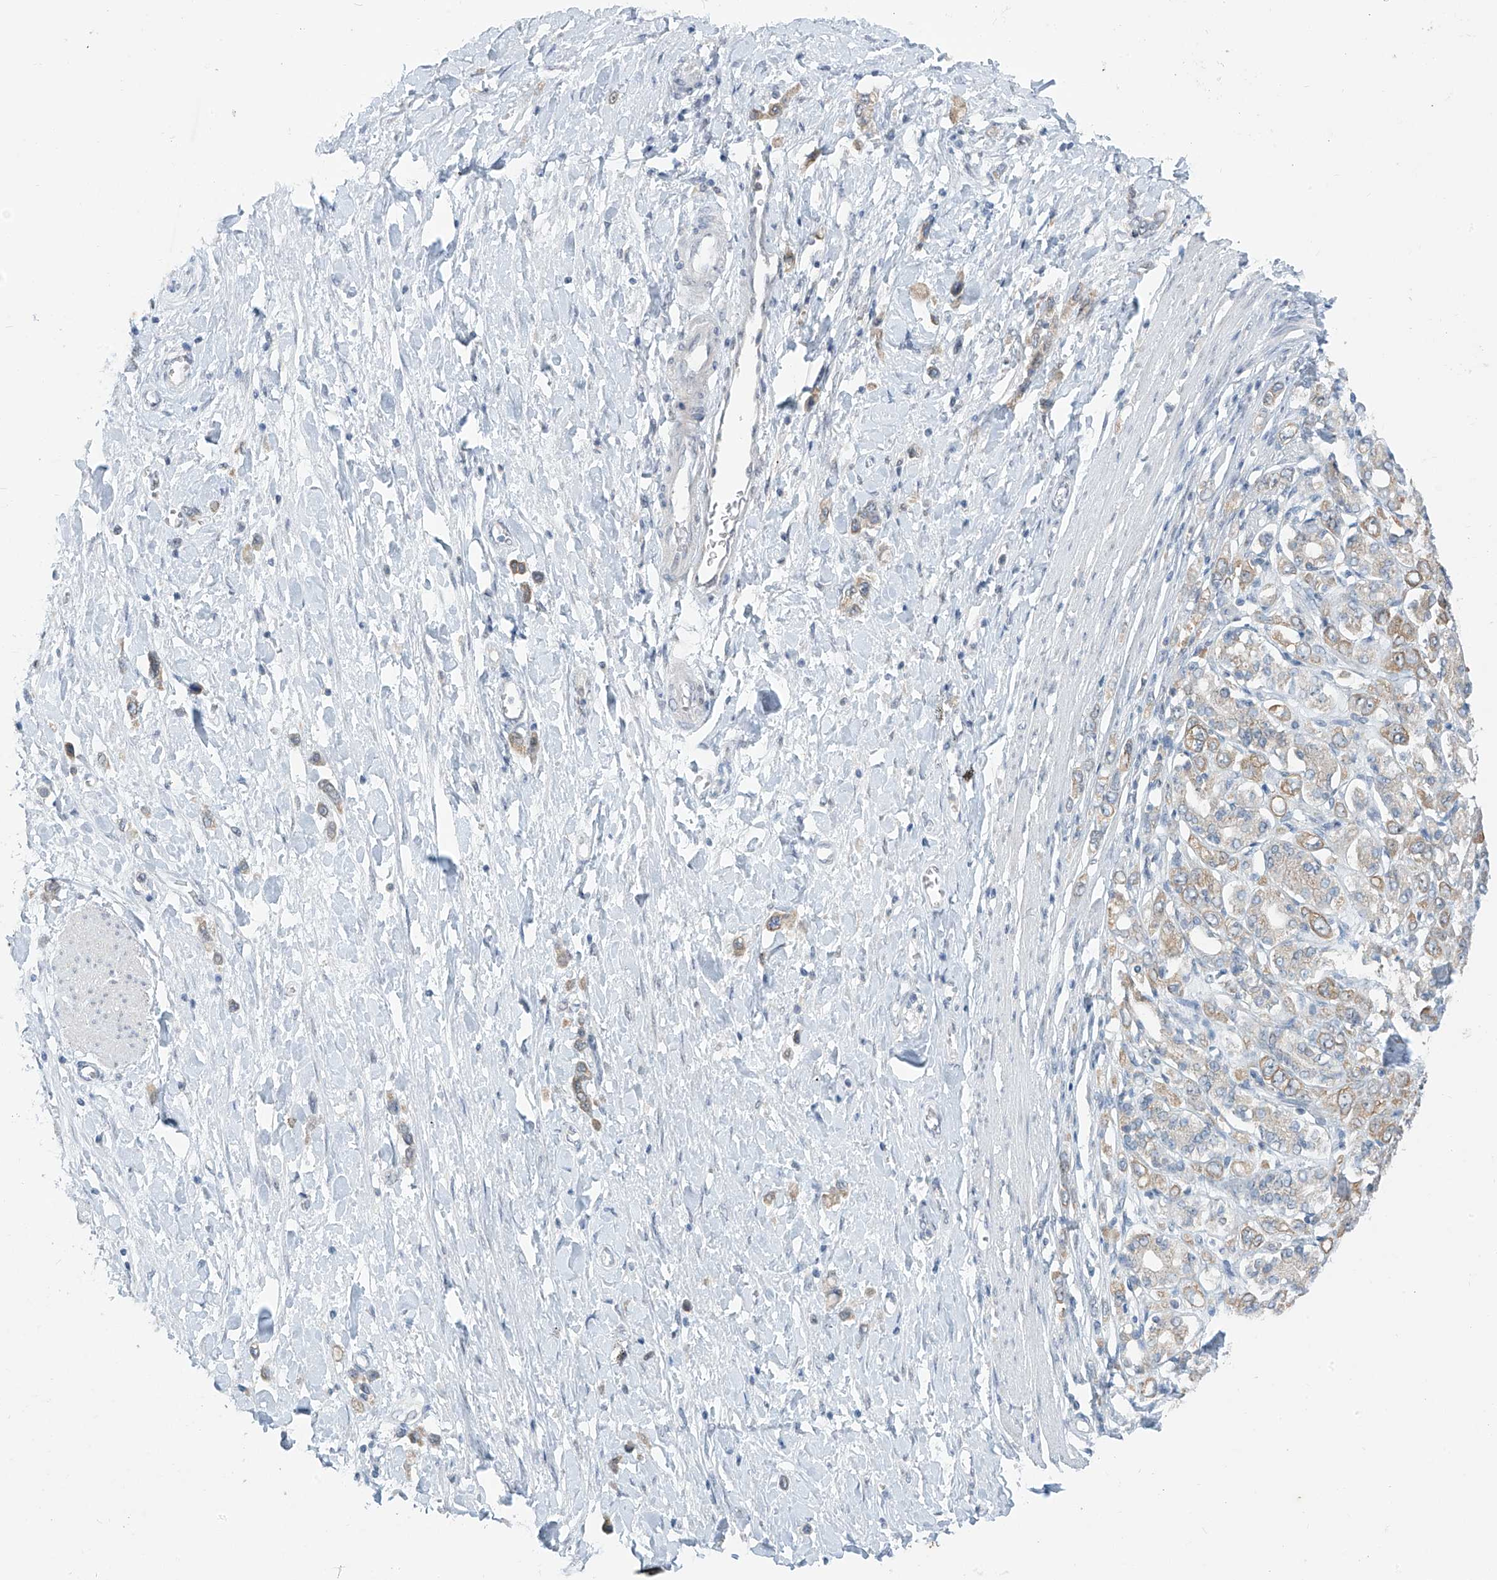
{"staining": {"intensity": "weak", "quantity": "25%-75%", "location": "cytoplasmic/membranous"}, "tissue": "stomach cancer", "cell_type": "Tumor cells", "image_type": "cancer", "snomed": [{"axis": "morphology", "description": "Adenocarcinoma, NOS"}, {"axis": "topography", "description": "Stomach"}], "caption": "Weak cytoplasmic/membranous positivity for a protein is seen in approximately 25%-75% of tumor cells of stomach cancer (adenocarcinoma) using IHC.", "gene": "APLF", "patient": {"sex": "female", "age": 65}}